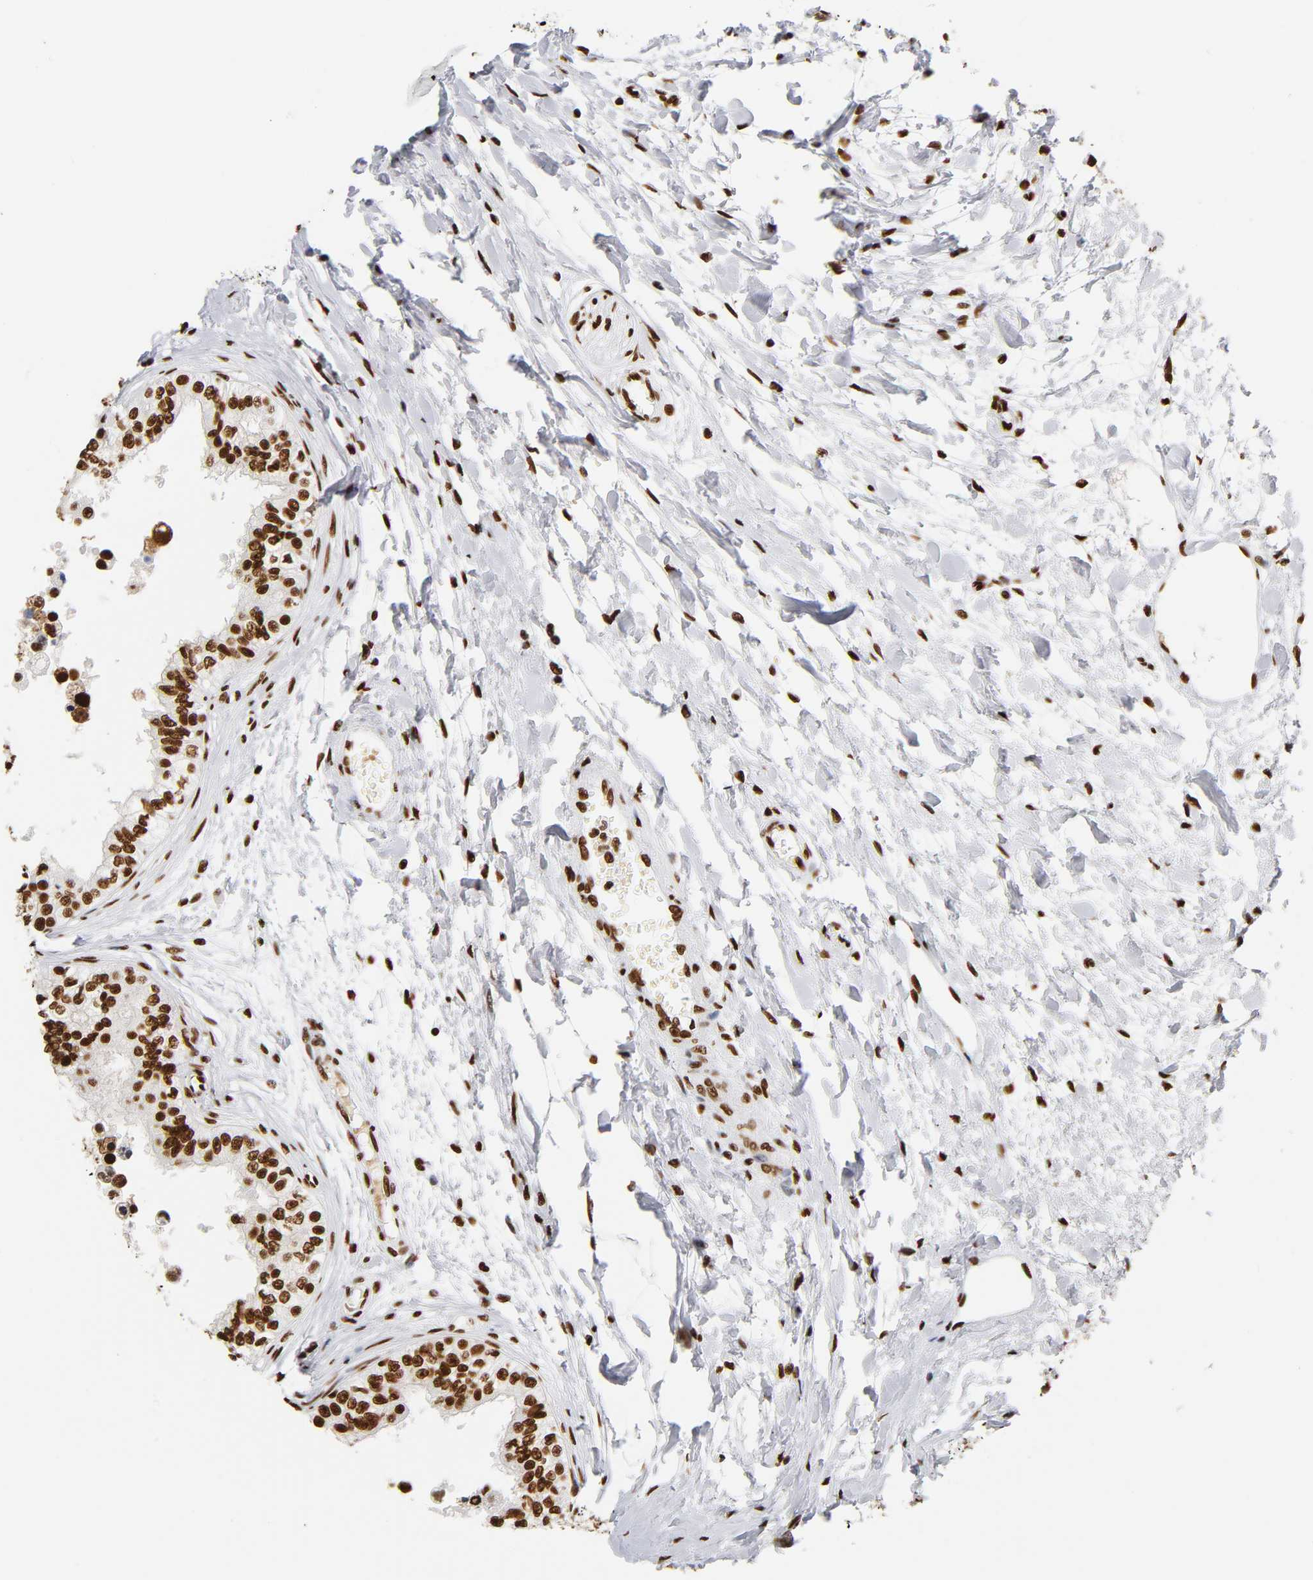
{"staining": {"intensity": "strong", "quantity": ">75%", "location": "nuclear"}, "tissue": "epididymis", "cell_type": "Glandular cells", "image_type": "normal", "snomed": [{"axis": "morphology", "description": "Normal tissue, NOS"}, {"axis": "morphology", "description": "Adenocarcinoma, metastatic, NOS"}, {"axis": "topography", "description": "Testis"}, {"axis": "topography", "description": "Epididymis"}], "caption": "Human epididymis stained with a brown dye demonstrates strong nuclear positive positivity in about >75% of glandular cells.", "gene": "XRCC6", "patient": {"sex": "male", "age": 26}}